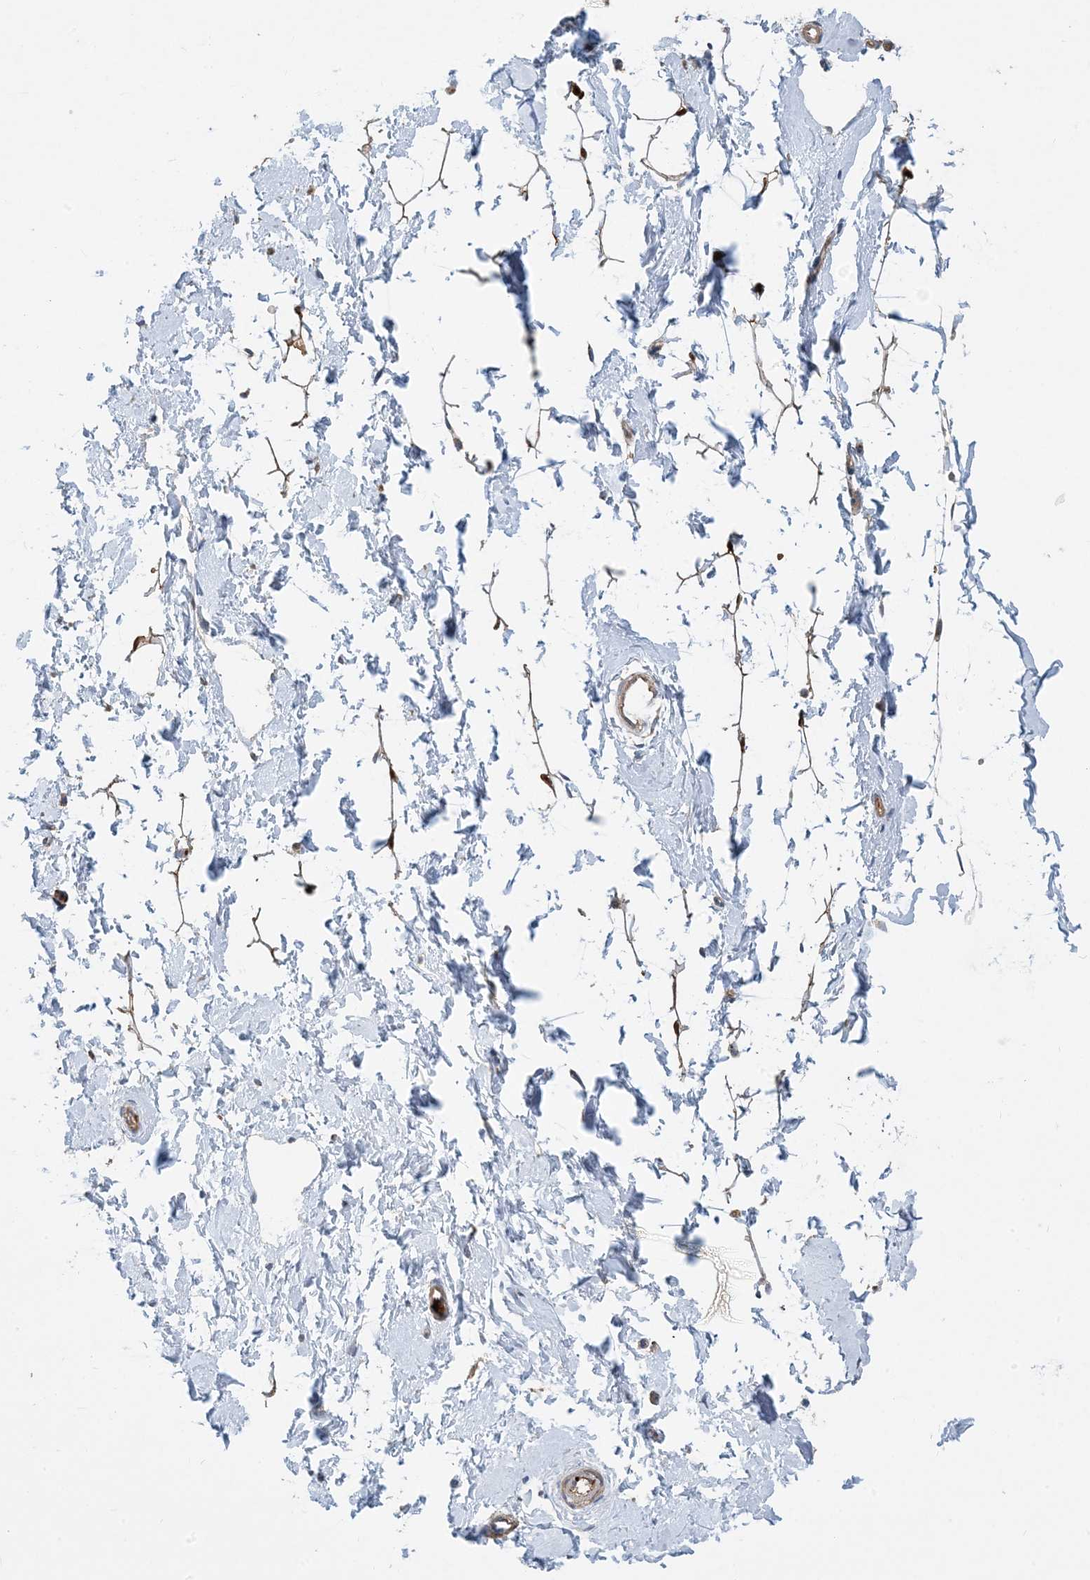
{"staining": {"intensity": "moderate", "quantity": "25%-75%", "location": "cytoplasmic/membranous"}, "tissue": "adipose tissue", "cell_type": "Adipocytes", "image_type": "normal", "snomed": [{"axis": "morphology", "description": "Normal tissue, NOS"}, {"axis": "topography", "description": "Breast"}], "caption": "A high-resolution photomicrograph shows immunohistochemistry staining of unremarkable adipose tissue, which exhibits moderate cytoplasmic/membranous staining in about 25%-75% of adipocytes.", "gene": "ECHDC1", "patient": {"sex": "female", "age": 23}}